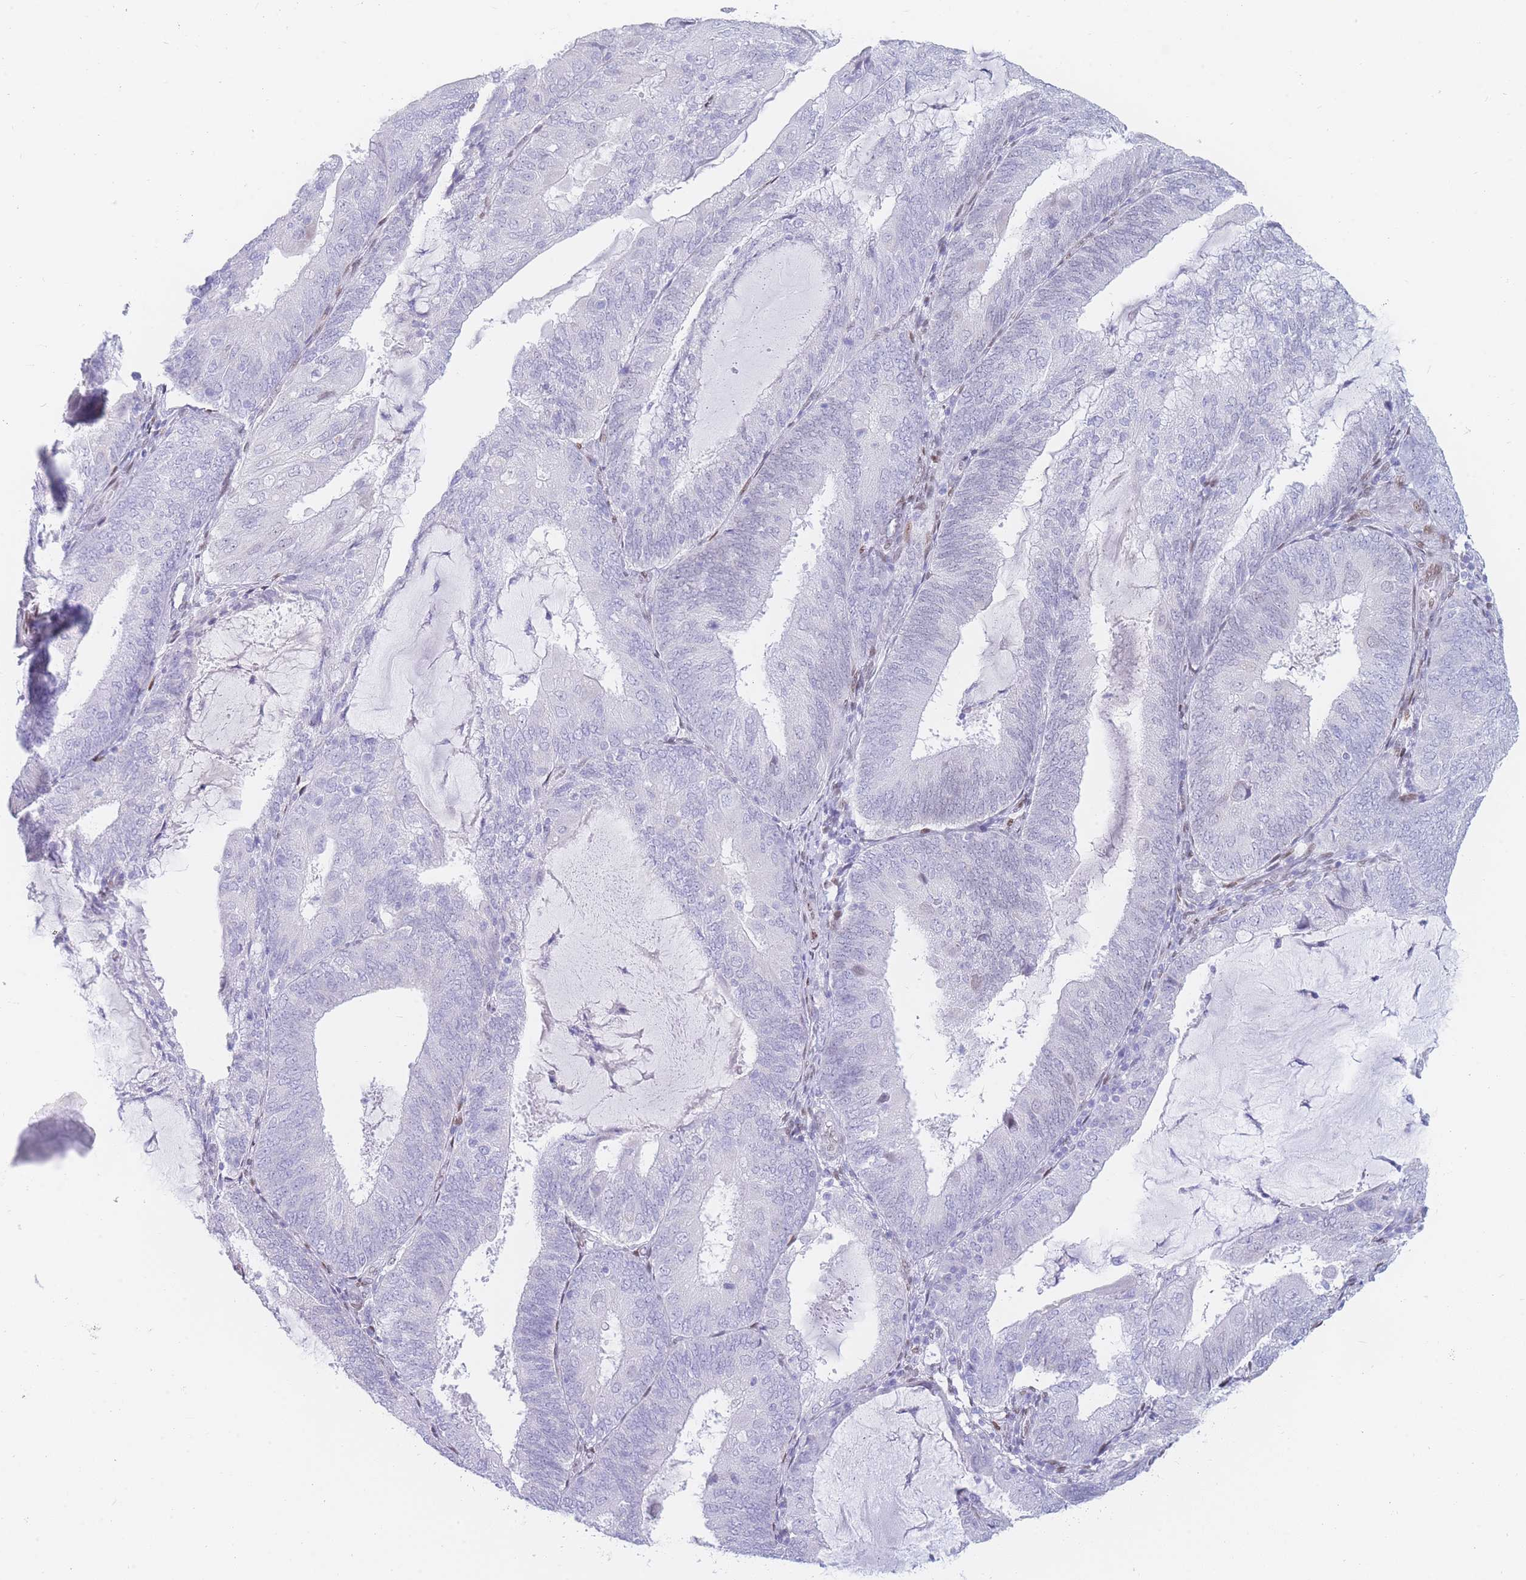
{"staining": {"intensity": "negative", "quantity": "none", "location": "none"}, "tissue": "endometrial cancer", "cell_type": "Tumor cells", "image_type": "cancer", "snomed": [{"axis": "morphology", "description": "Adenocarcinoma, NOS"}, {"axis": "topography", "description": "Endometrium"}], "caption": "Tumor cells are negative for protein expression in human endometrial adenocarcinoma. (IHC, brightfield microscopy, high magnification).", "gene": "PSMB5", "patient": {"sex": "female", "age": 81}}